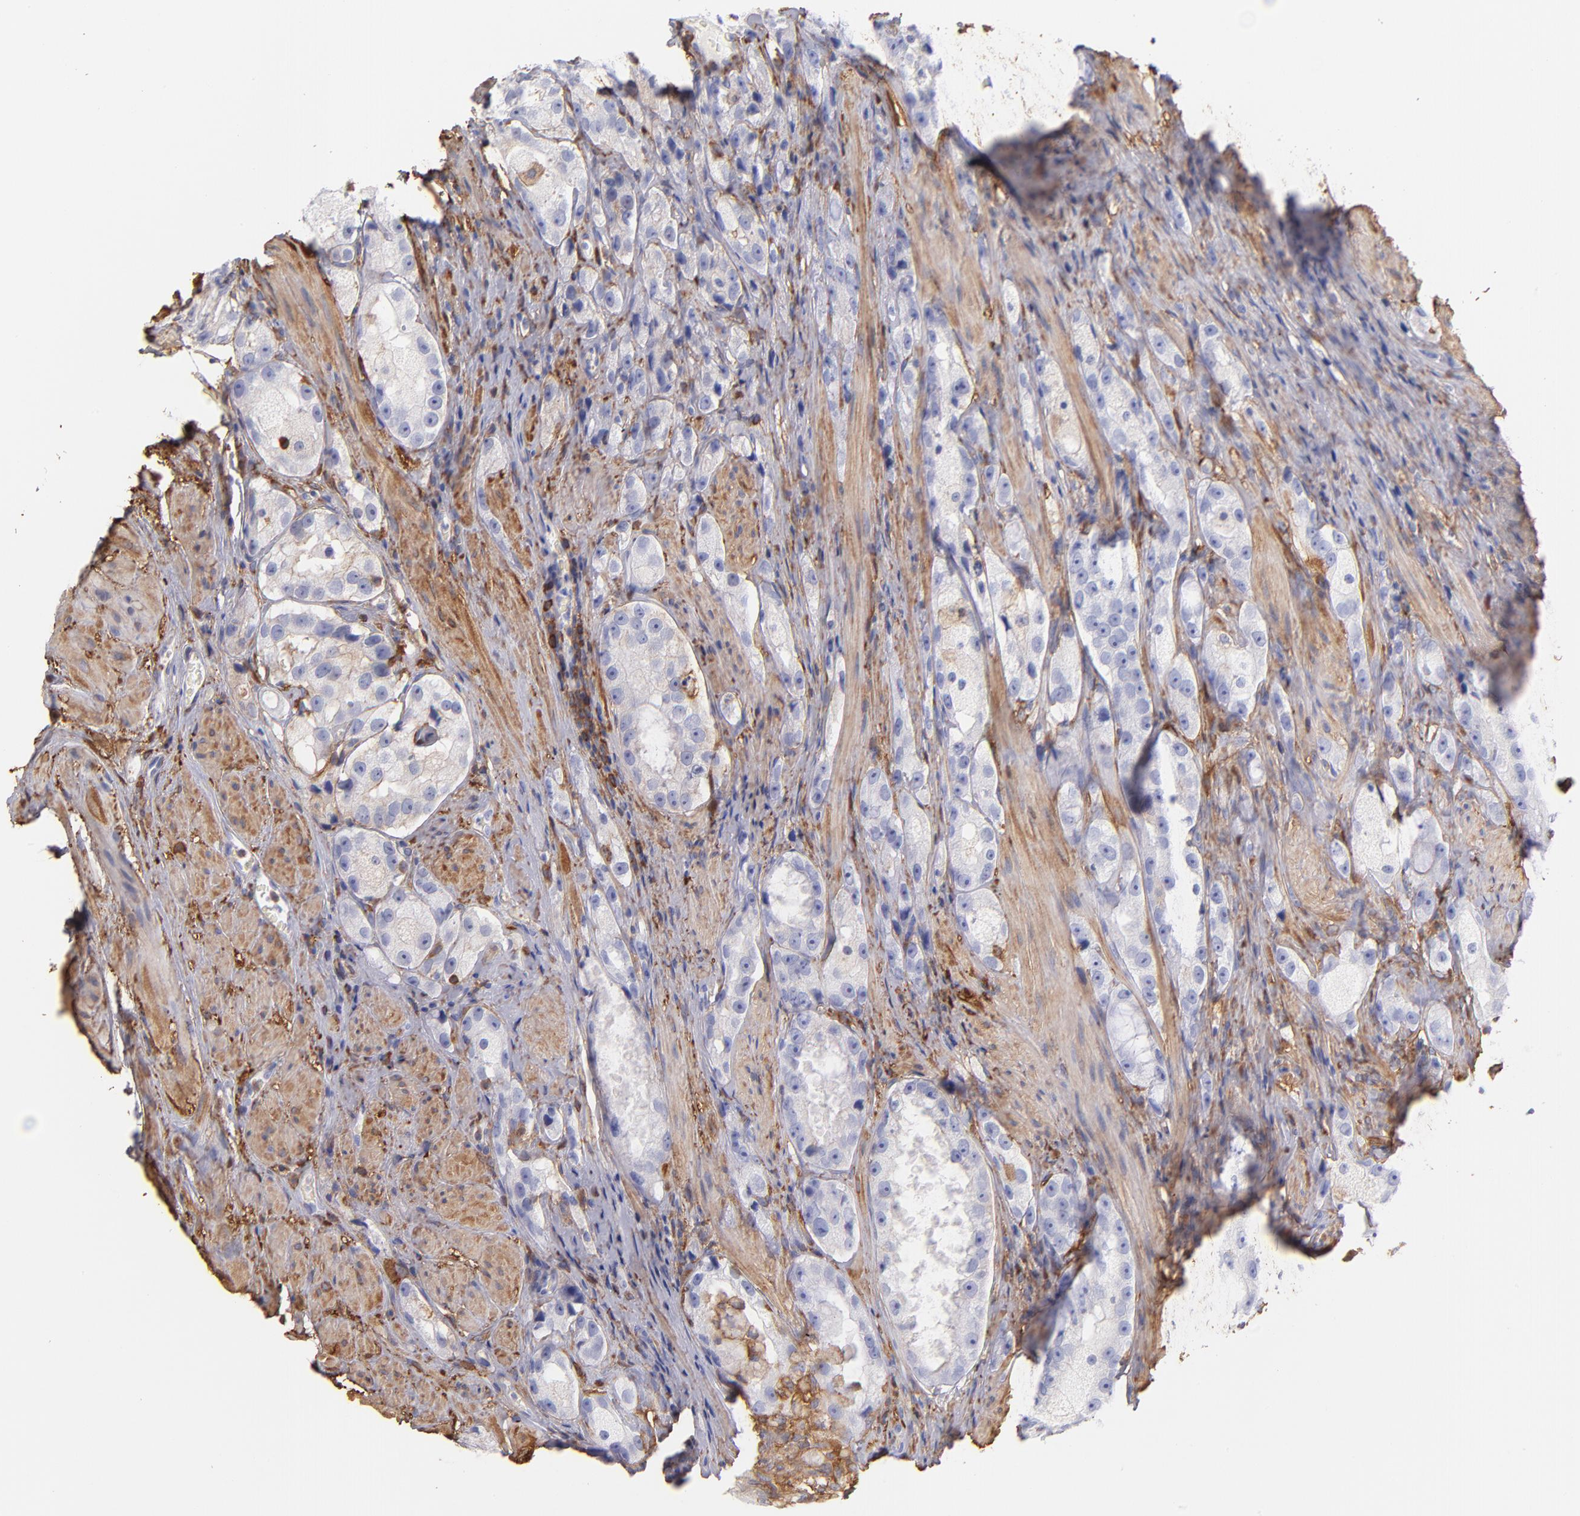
{"staining": {"intensity": "moderate", "quantity": "<25%", "location": "cytoplasmic/membranous"}, "tissue": "prostate cancer", "cell_type": "Tumor cells", "image_type": "cancer", "snomed": [{"axis": "morphology", "description": "Adenocarcinoma, High grade"}, {"axis": "topography", "description": "Prostate"}], "caption": "A photomicrograph of human prostate cancer stained for a protein reveals moderate cytoplasmic/membranous brown staining in tumor cells.", "gene": "PRKCA", "patient": {"sex": "male", "age": 63}}